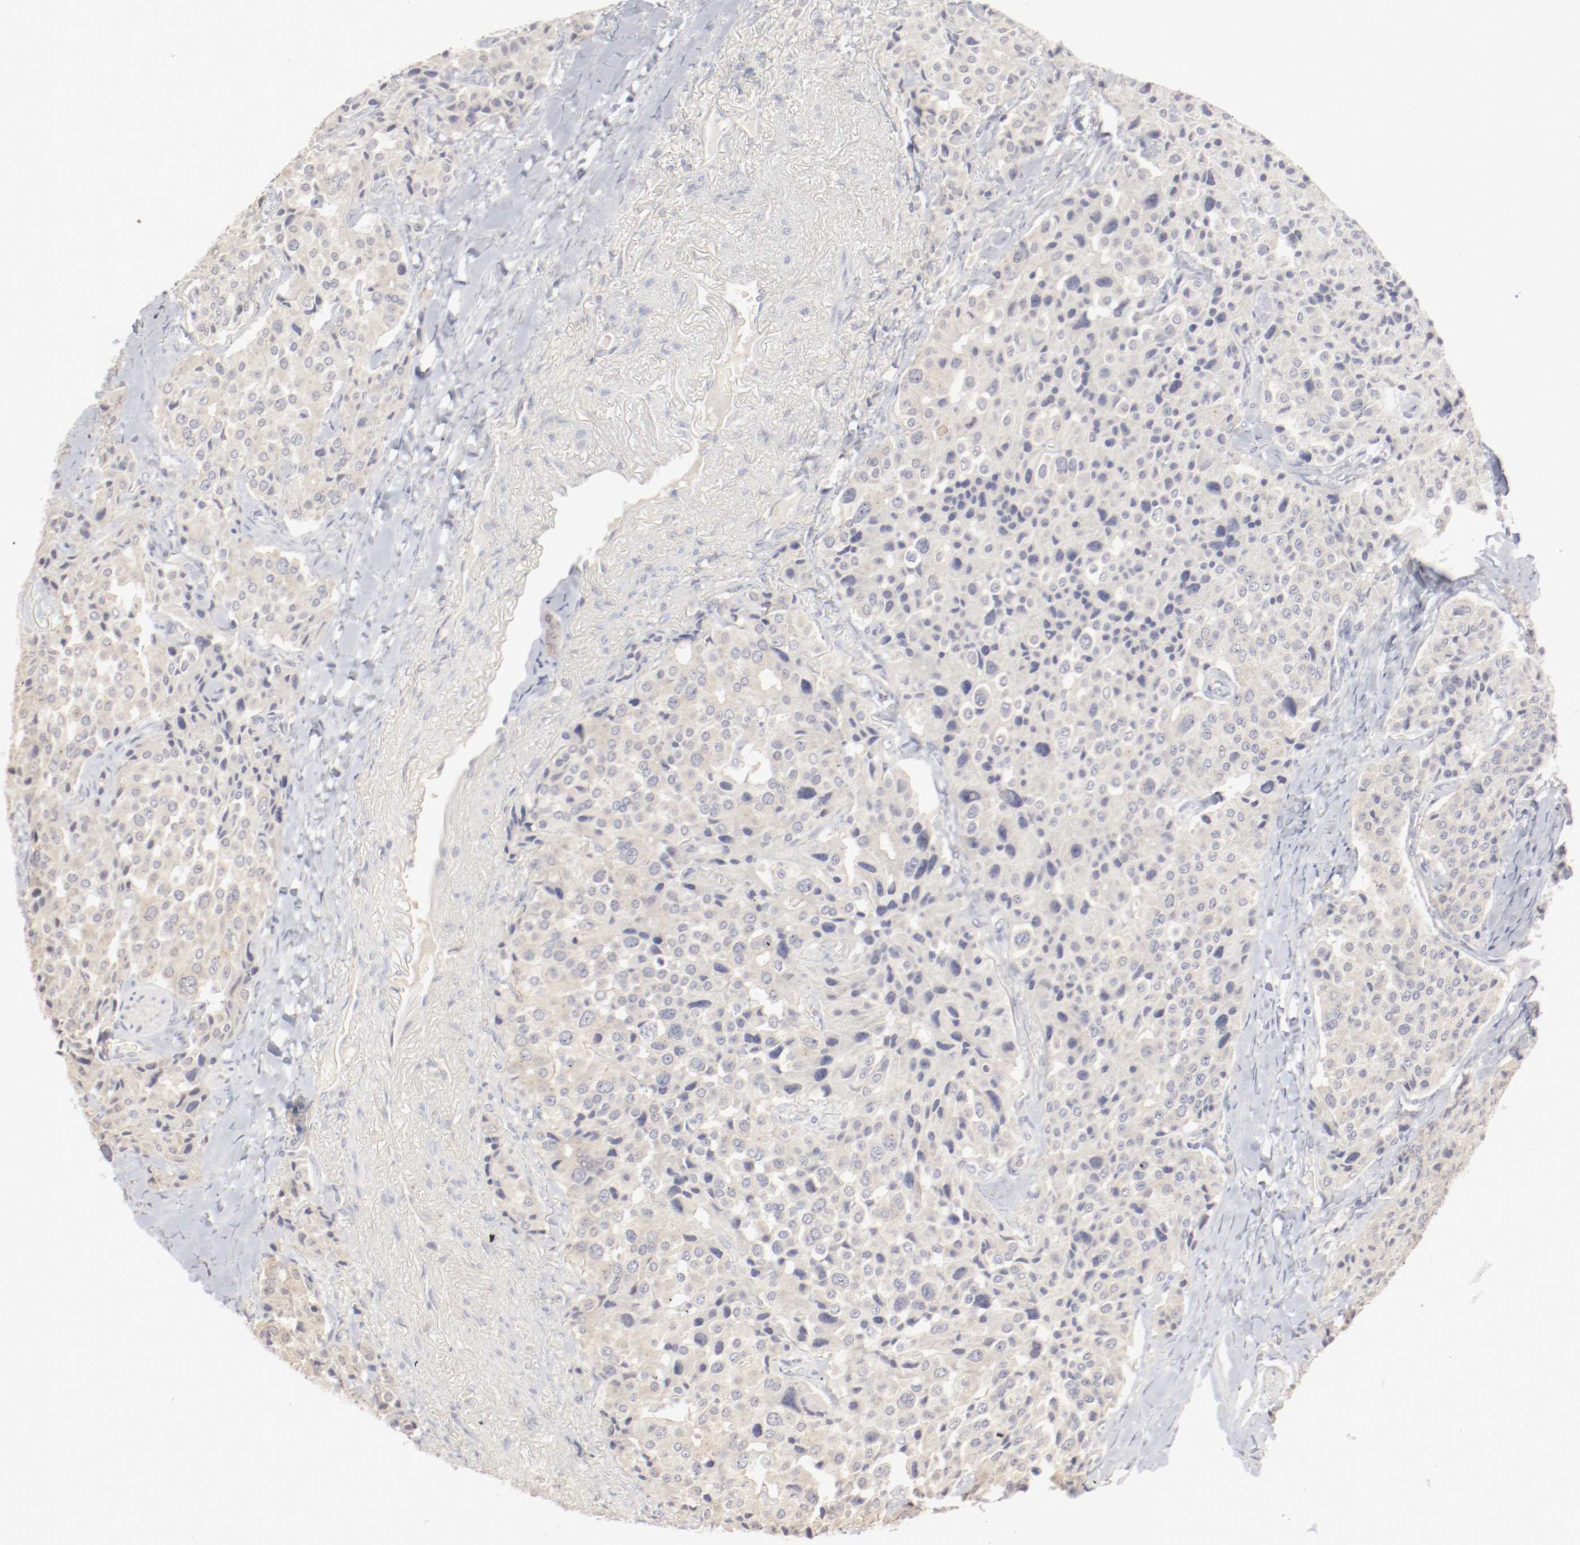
{"staining": {"intensity": "weak", "quantity": ">75%", "location": "cytoplasmic/membranous"}, "tissue": "carcinoid", "cell_type": "Tumor cells", "image_type": "cancer", "snomed": [{"axis": "morphology", "description": "Carcinoid, malignant, NOS"}, {"axis": "topography", "description": "Colon"}], "caption": "The micrograph shows a brown stain indicating the presence of a protein in the cytoplasmic/membranous of tumor cells in carcinoid (malignant). (brown staining indicates protein expression, while blue staining denotes nuclei).", "gene": "DNAL4", "patient": {"sex": "female", "age": 61}}